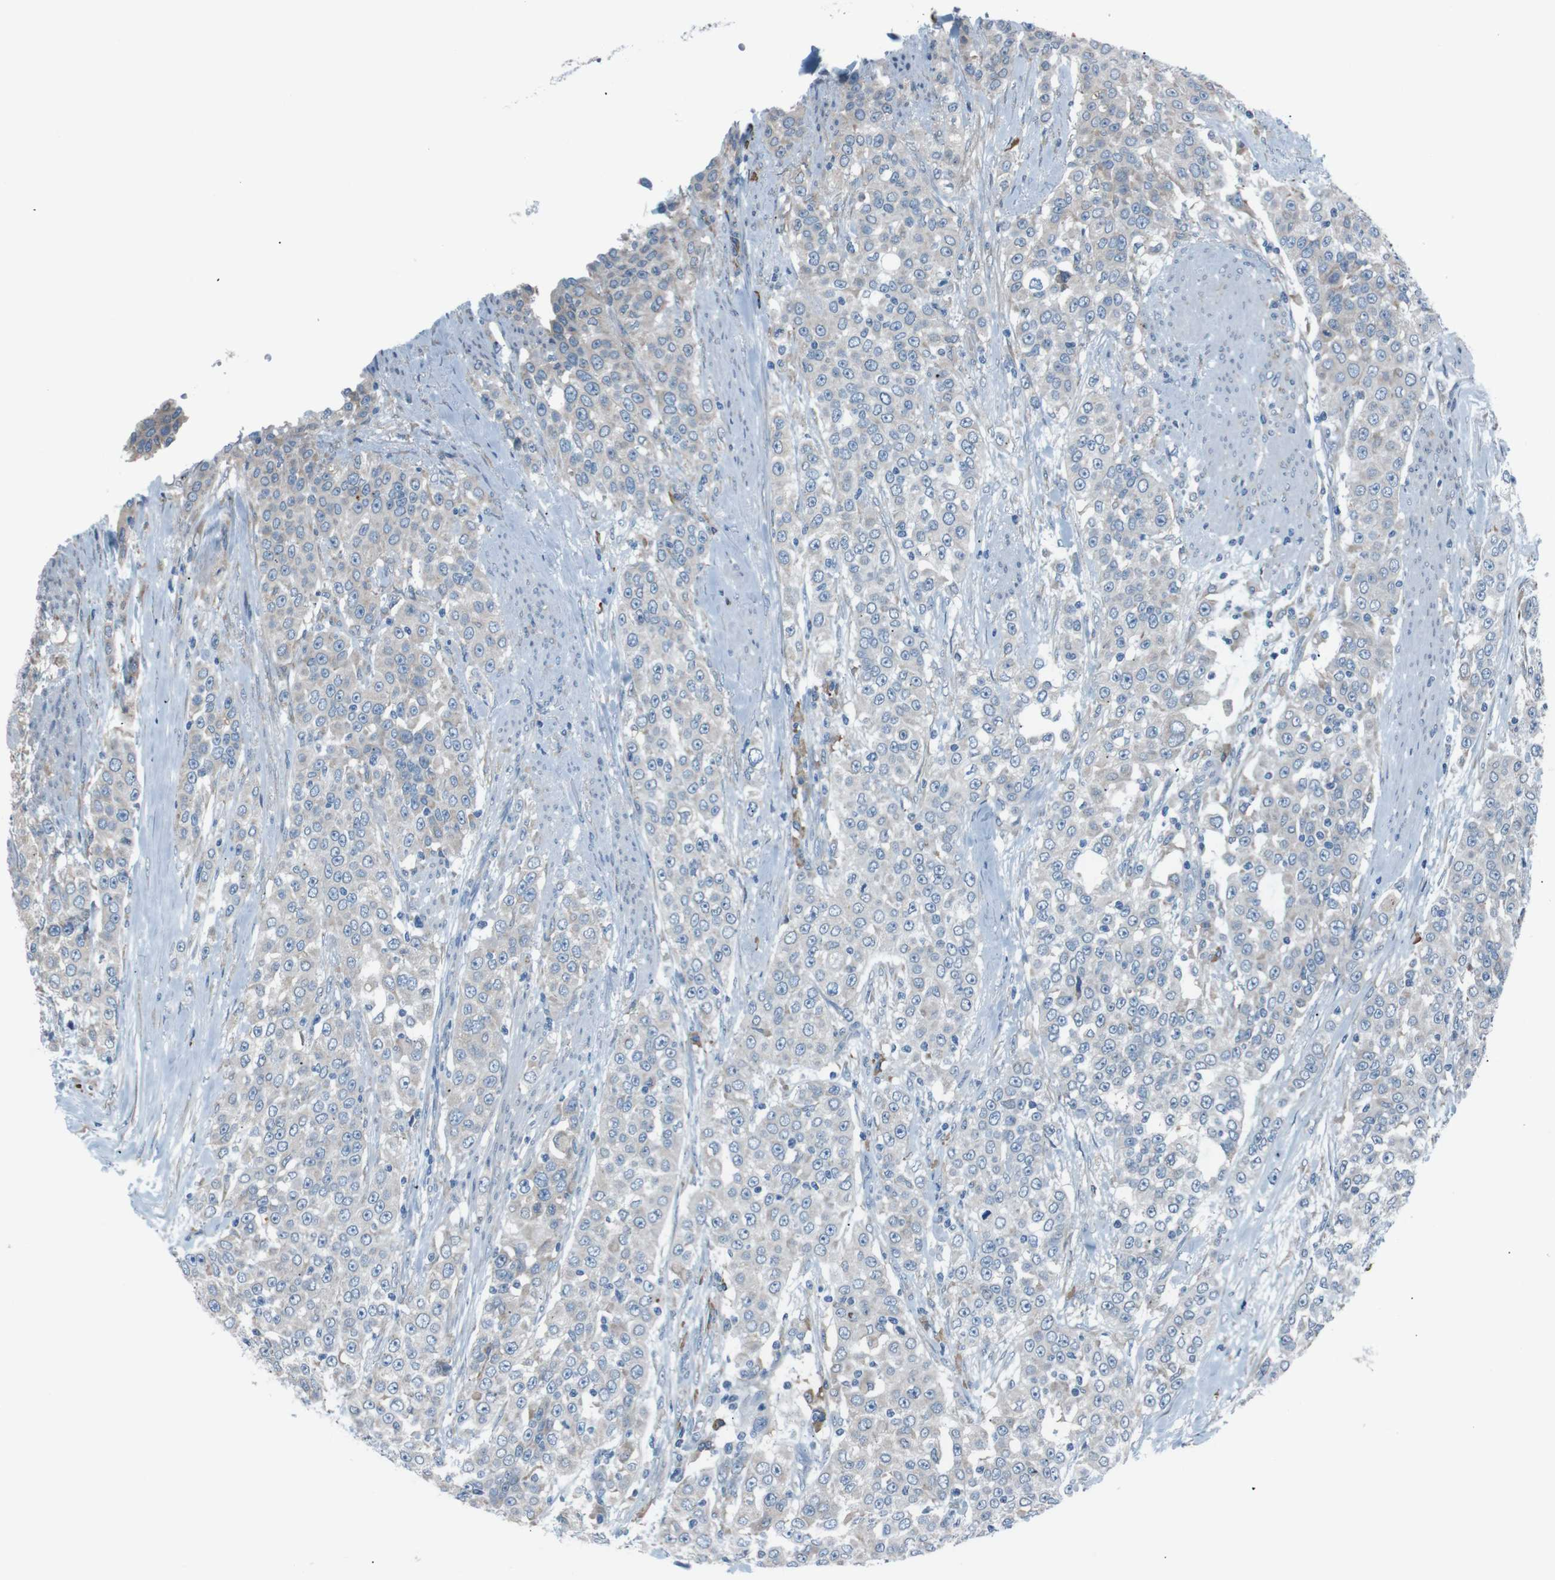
{"staining": {"intensity": "moderate", "quantity": "<25%", "location": "cytoplasmic/membranous"}, "tissue": "urothelial cancer", "cell_type": "Tumor cells", "image_type": "cancer", "snomed": [{"axis": "morphology", "description": "Urothelial carcinoma, High grade"}, {"axis": "topography", "description": "Urinary bladder"}], "caption": "Brown immunohistochemical staining in human urothelial carcinoma (high-grade) exhibits moderate cytoplasmic/membranous staining in about <25% of tumor cells.", "gene": "SIGMAR1", "patient": {"sex": "female", "age": 80}}